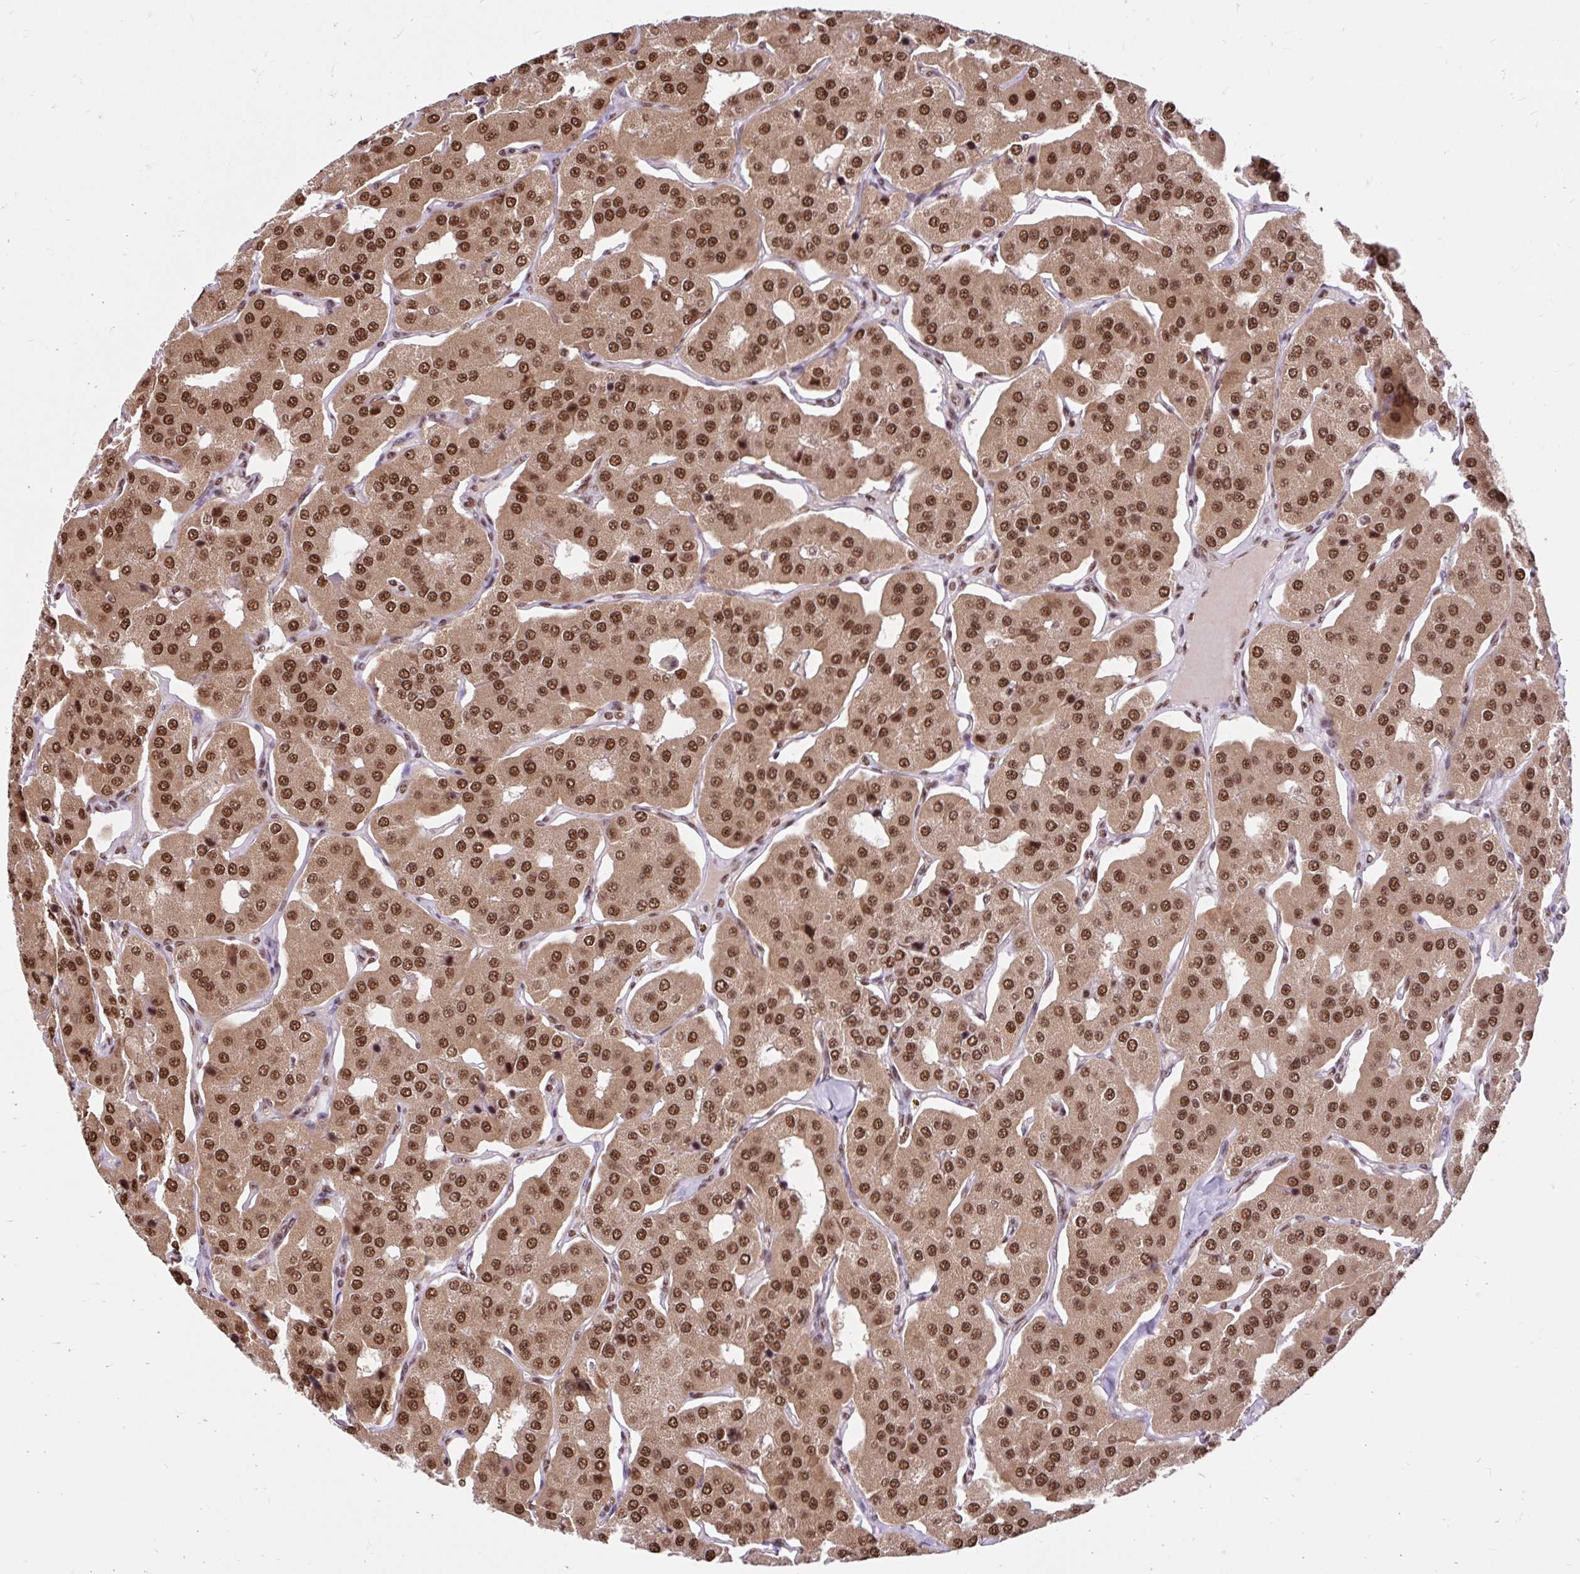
{"staining": {"intensity": "strong", "quantity": ">75%", "location": "cytoplasmic/membranous,nuclear"}, "tissue": "parathyroid gland", "cell_type": "Glandular cells", "image_type": "normal", "snomed": [{"axis": "morphology", "description": "Normal tissue, NOS"}, {"axis": "morphology", "description": "Adenoma, NOS"}, {"axis": "topography", "description": "Parathyroid gland"}], "caption": "About >75% of glandular cells in normal parathyroid gland exhibit strong cytoplasmic/membranous,nuclear protein expression as visualized by brown immunohistochemical staining.", "gene": "ABCA9", "patient": {"sex": "female", "age": 86}}